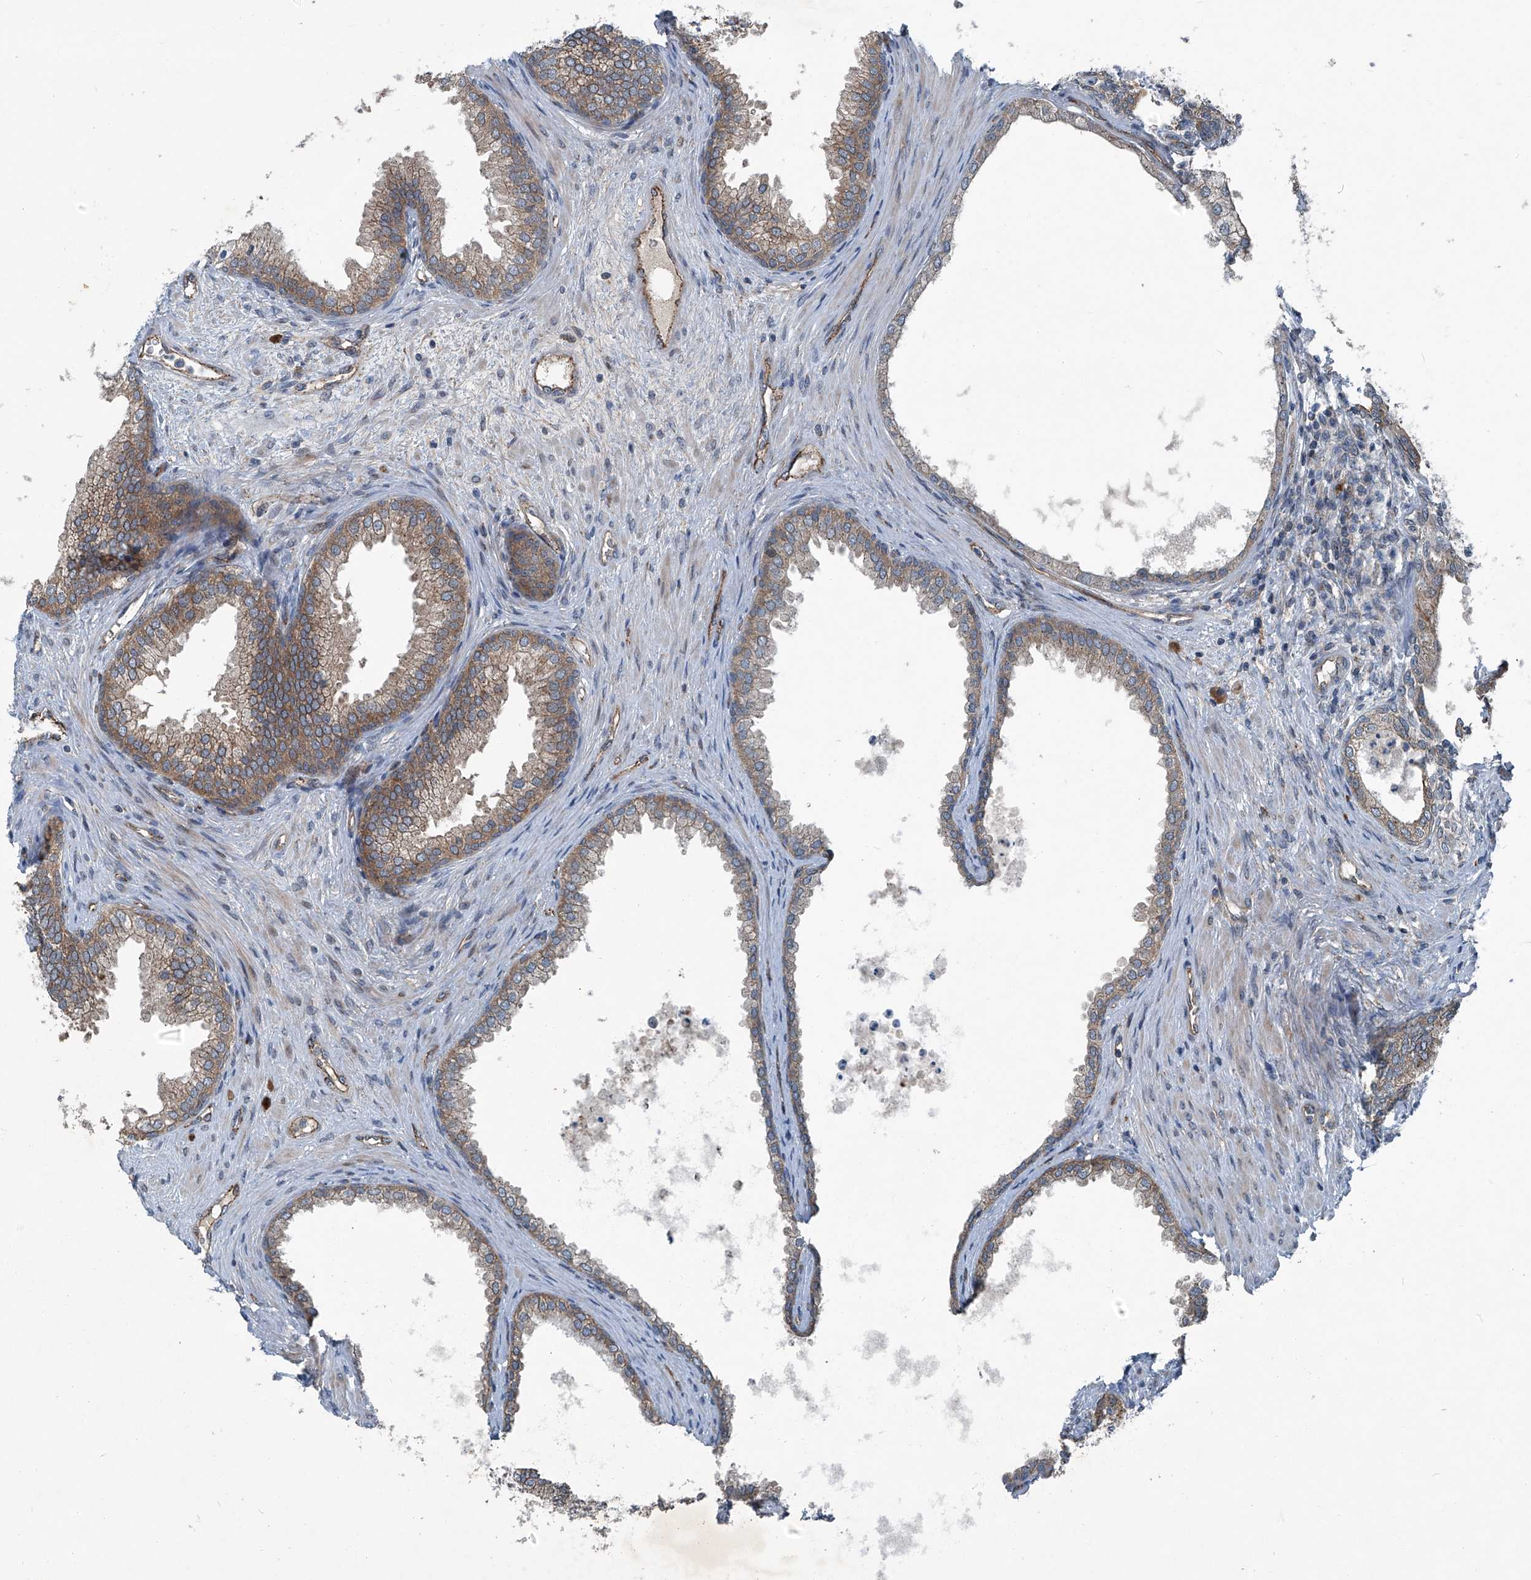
{"staining": {"intensity": "weak", "quantity": "25%-75%", "location": "cytoplasmic/membranous"}, "tissue": "prostate", "cell_type": "Glandular cells", "image_type": "normal", "snomed": [{"axis": "morphology", "description": "Normal tissue, NOS"}, {"axis": "topography", "description": "Prostate"}], "caption": "DAB immunohistochemical staining of normal human prostate exhibits weak cytoplasmic/membranous protein expression in approximately 25%-75% of glandular cells.", "gene": "SENP2", "patient": {"sex": "male", "age": 76}}